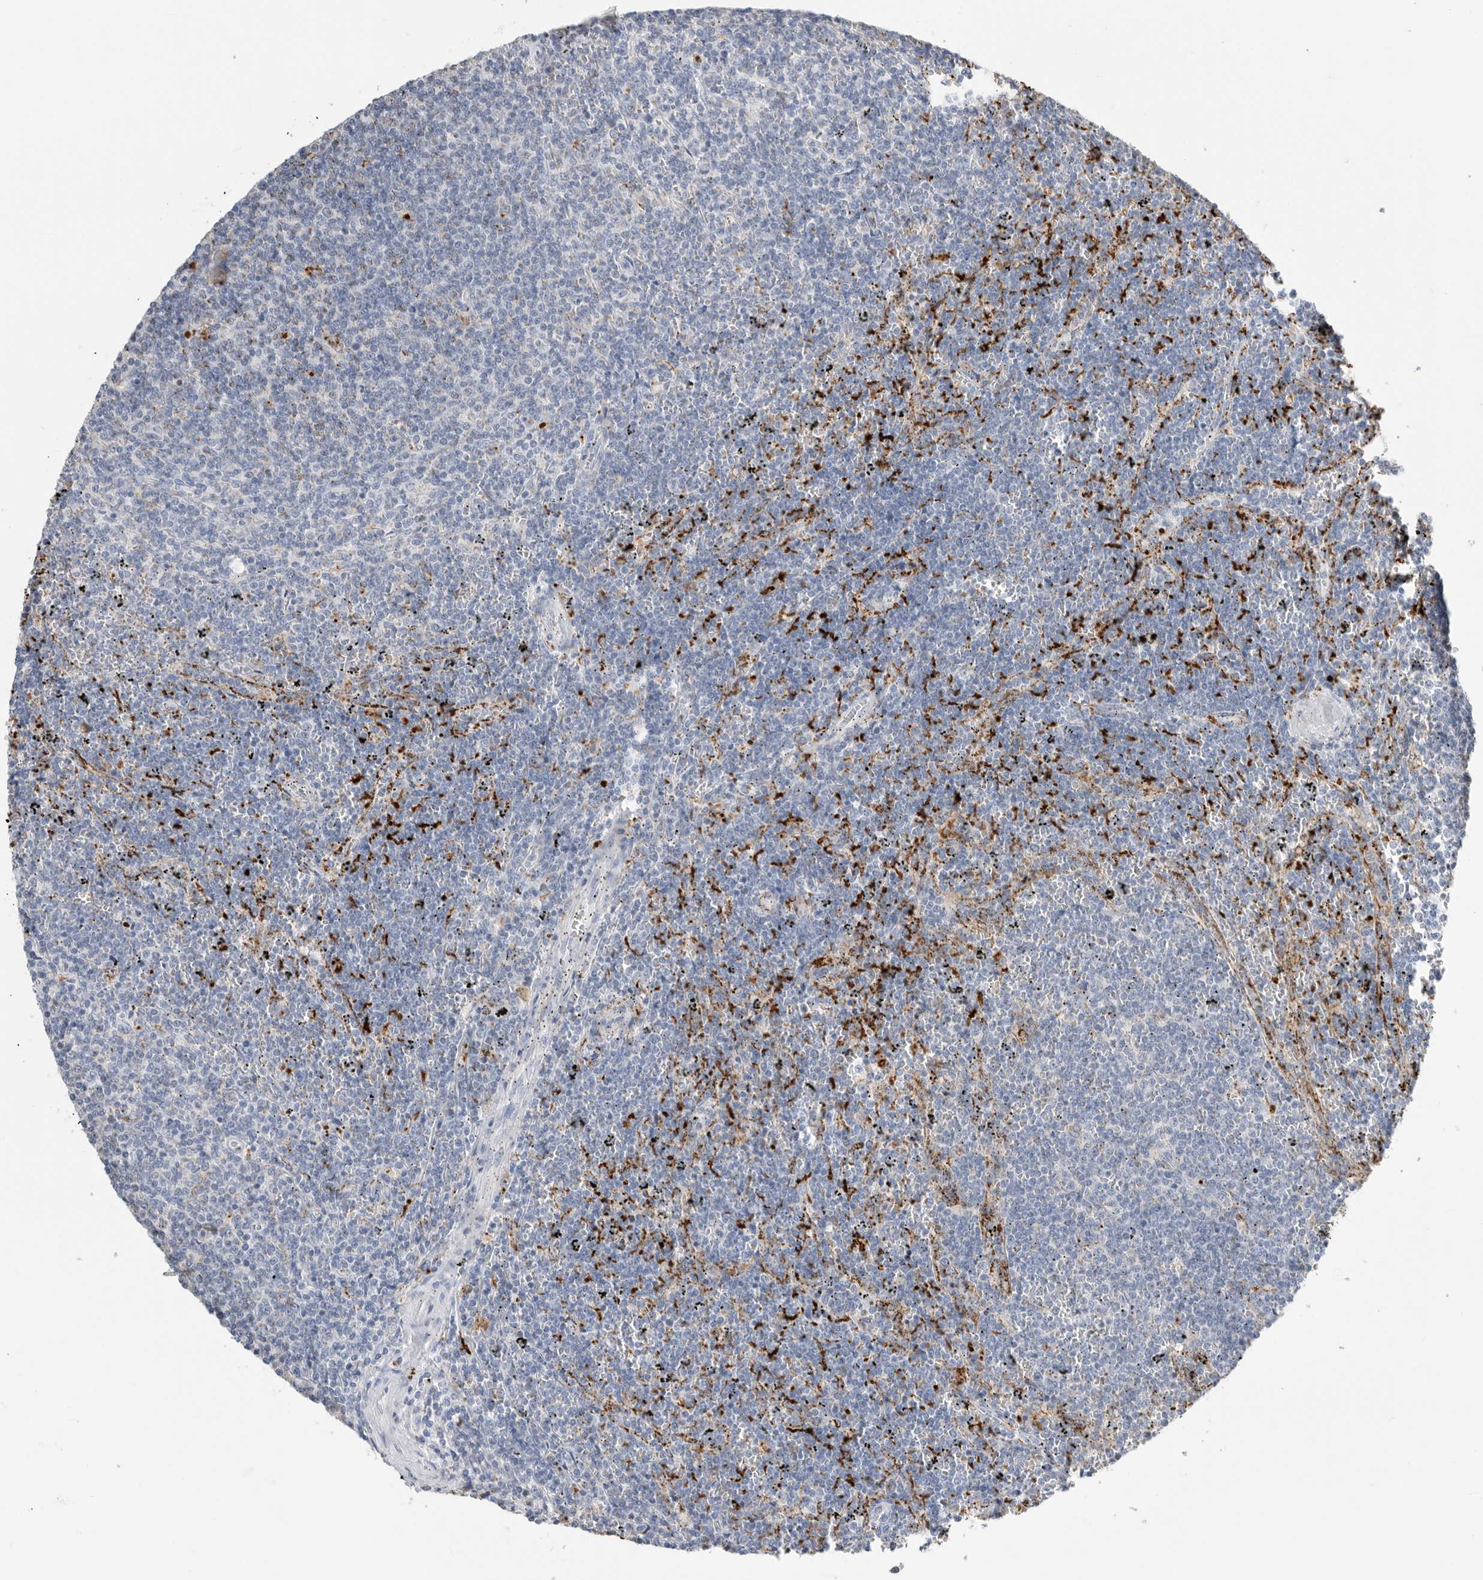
{"staining": {"intensity": "negative", "quantity": "none", "location": "none"}, "tissue": "lymphoma", "cell_type": "Tumor cells", "image_type": "cancer", "snomed": [{"axis": "morphology", "description": "Malignant lymphoma, non-Hodgkin's type, Low grade"}, {"axis": "topography", "description": "Spleen"}], "caption": "Lymphoma stained for a protein using immunohistochemistry (IHC) displays no positivity tumor cells.", "gene": "GGH", "patient": {"sex": "female", "age": 50}}